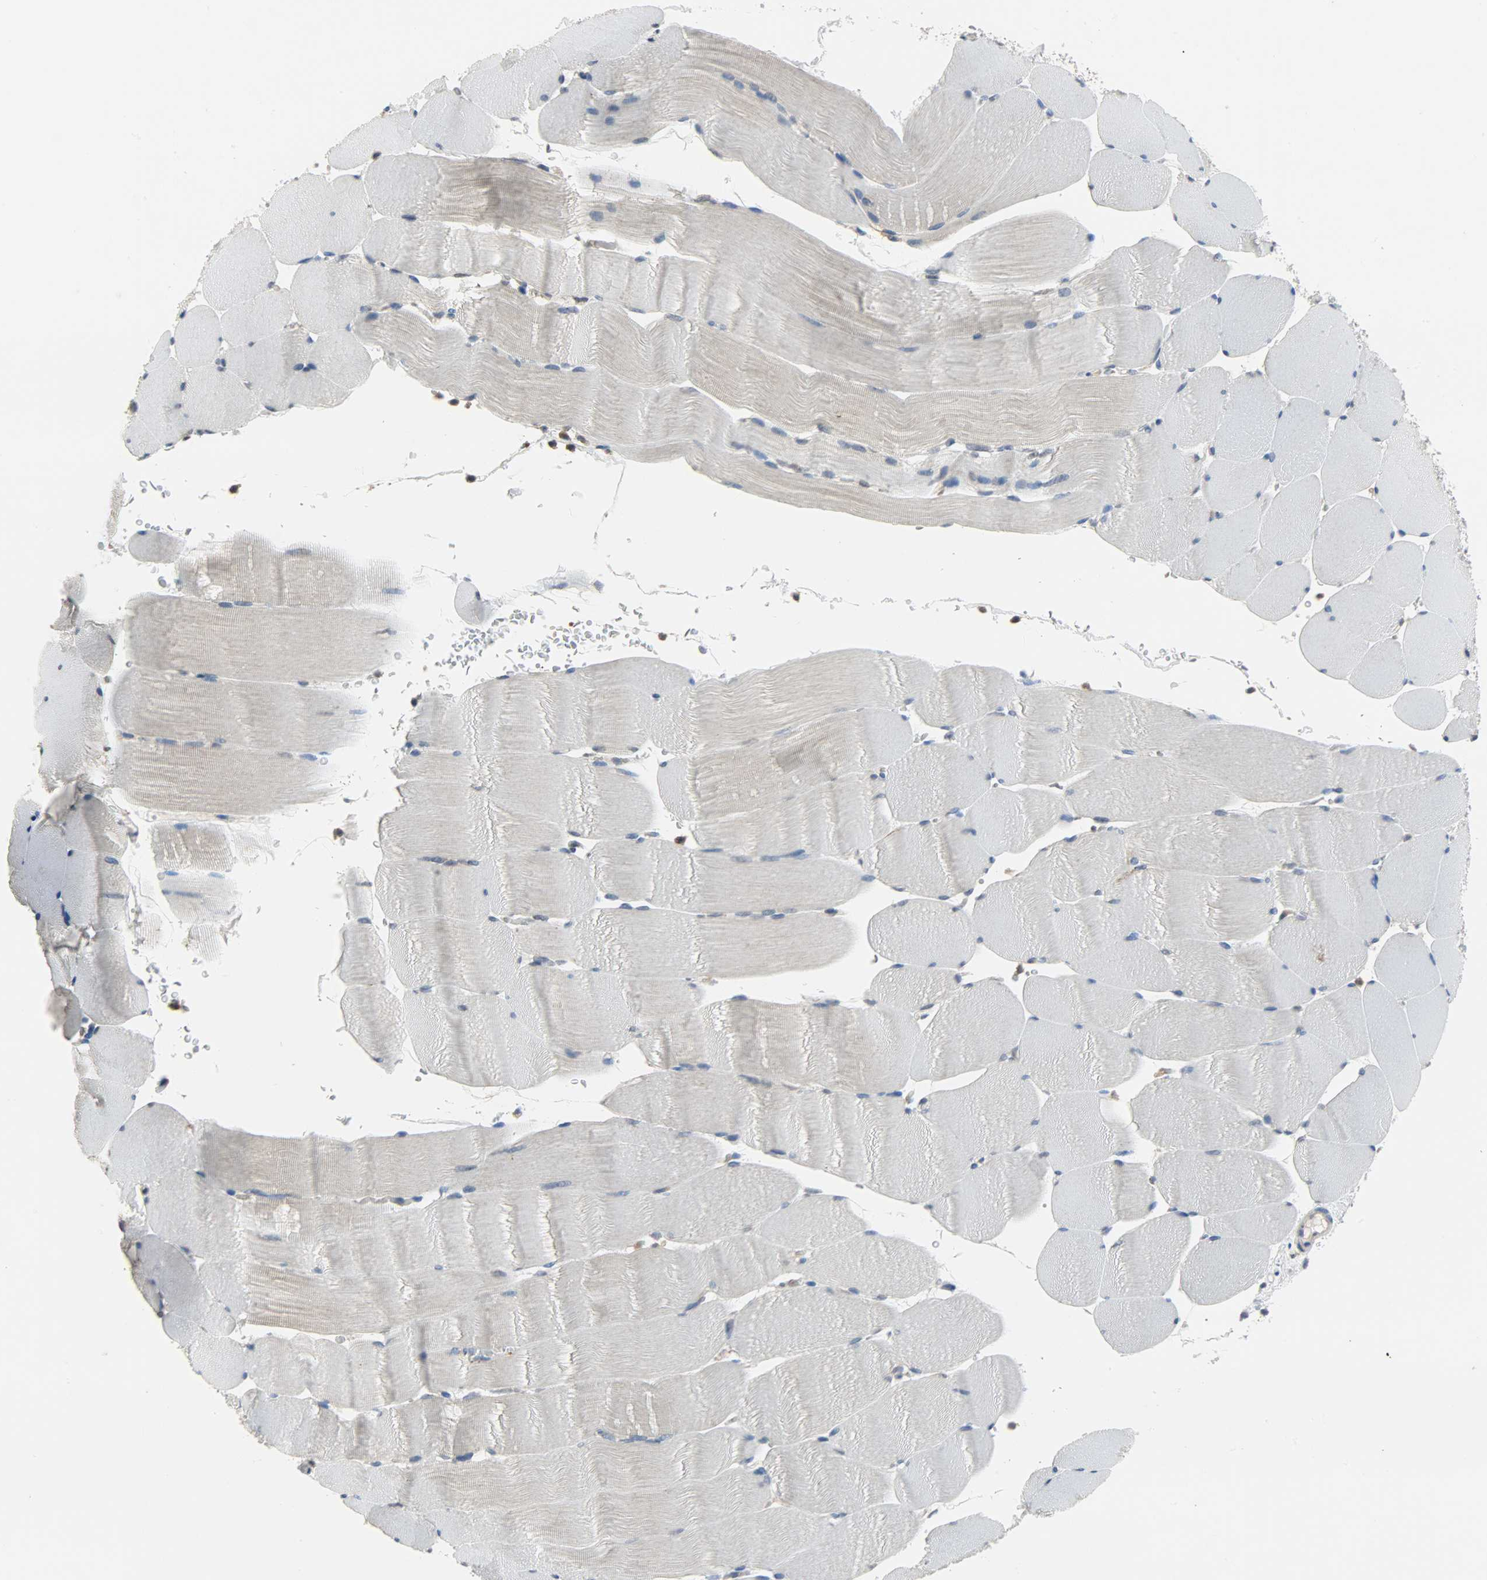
{"staining": {"intensity": "moderate", "quantity": "<25%", "location": "cytoplasmic/membranous"}, "tissue": "skeletal muscle", "cell_type": "Myocytes", "image_type": "normal", "snomed": [{"axis": "morphology", "description": "Normal tissue, NOS"}, {"axis": "topography", "description": "Skeletal muscle"}], "caption": "Protein analysis of normal skeletal muscle displays moderate cytoplasmic/membranous staining in approximately <25% of myocytes. (DAB (3,3'-diaminobenzidine) IHC, brown staining for protein, blue staining for nuclei).", "gene": "TRIM21", "patient": {"sex": "male", "age": 62}}